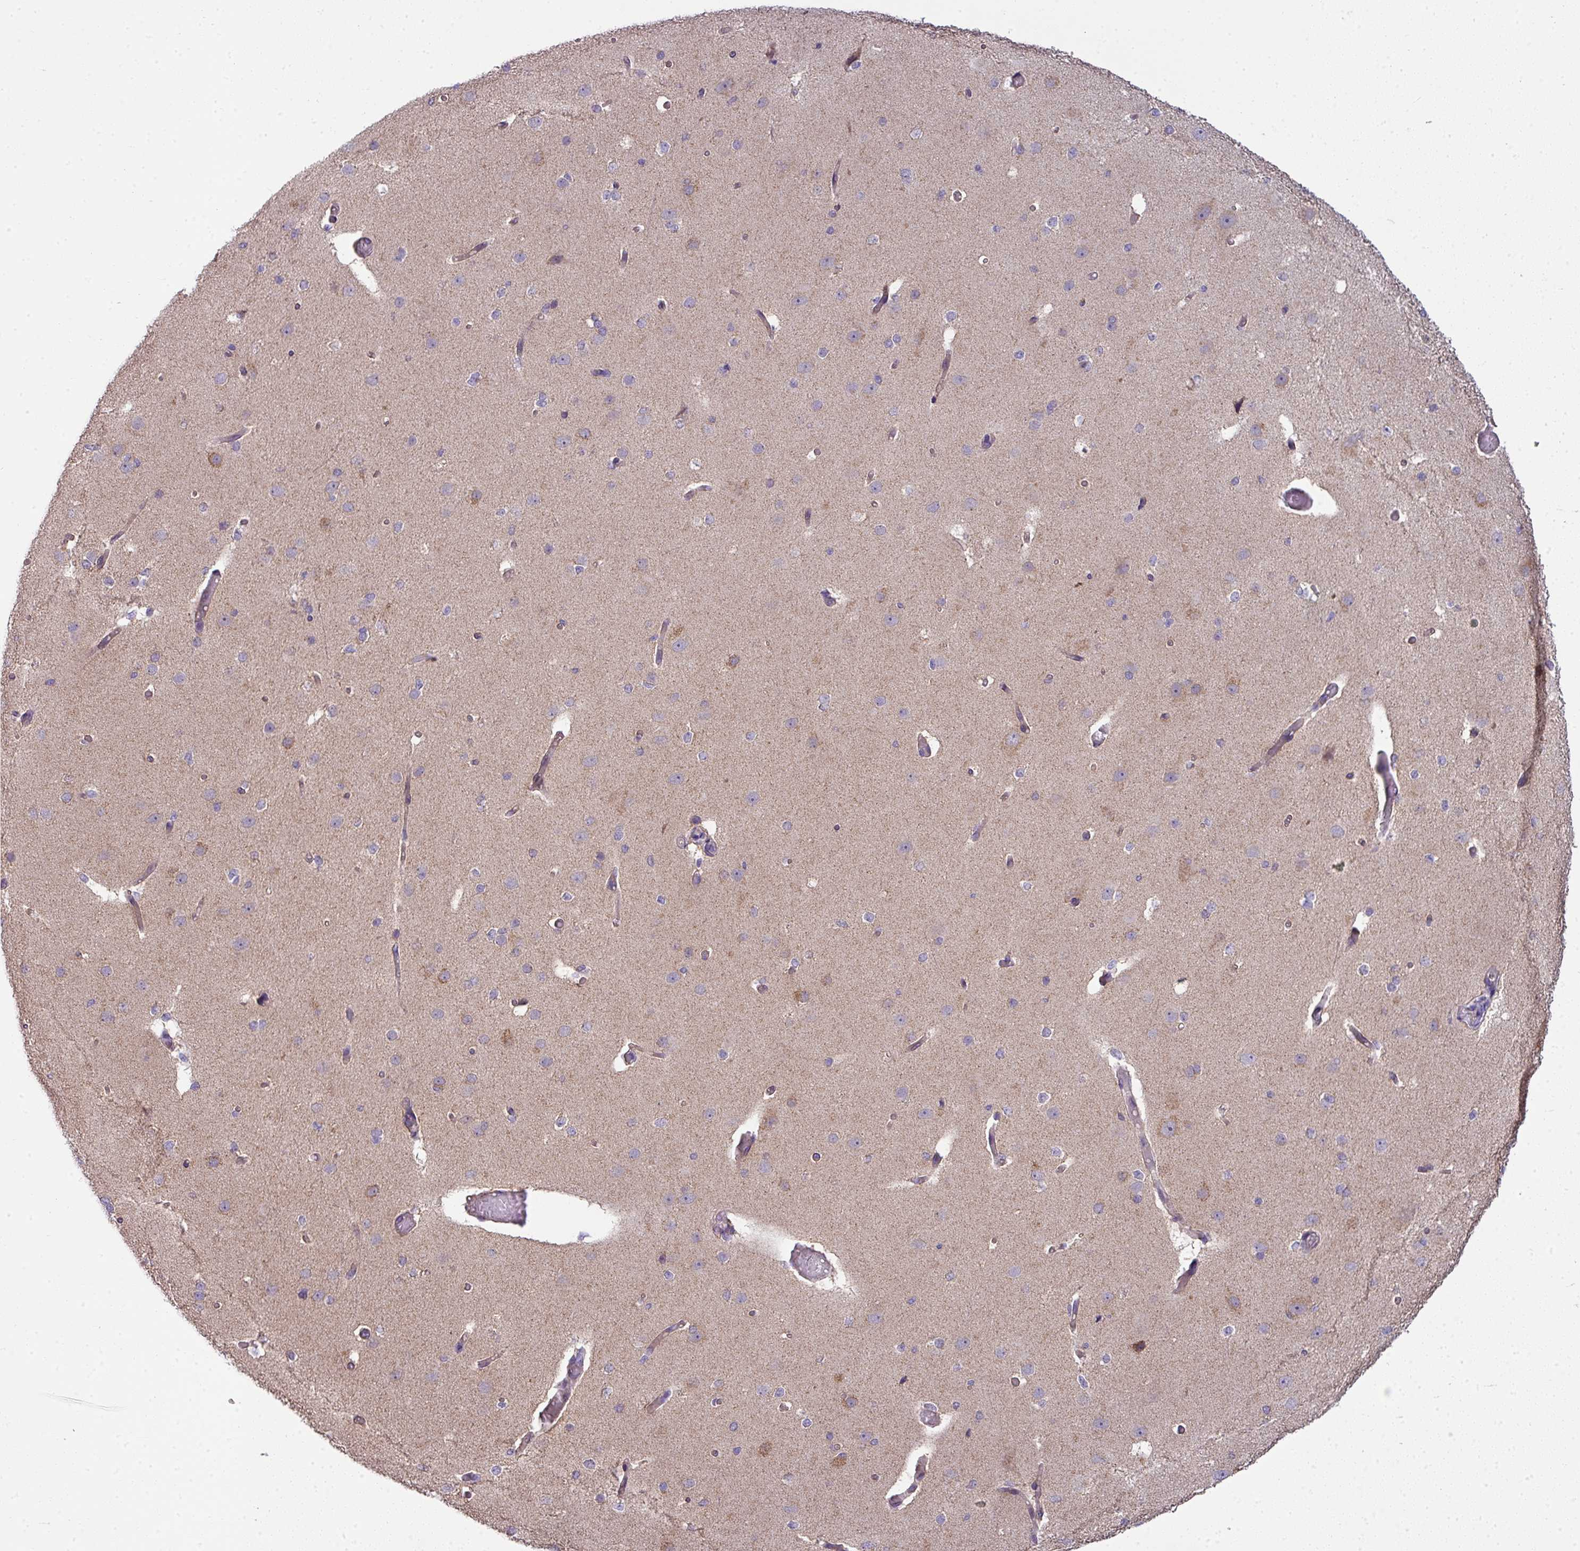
{"staining": {"intensity": "weak", "quantity": "<25%", "location": "cytoplasmic/membranous"}, "tissue": "cerebral cortex", "cell_type": "Endothelial cells", "image_type": "normal", "snomed": [{"axis": "morphology", "description": "Normal tissue, NOS"}, {"axis": "morphology", "description": "Inflammation, NOS"}, {"axis": "topography", "description": "Cerebral cortex"}], "caption": "Immunohistochemical staining of normal human cerebral cortex shows no significant staining in endothelial cells.", "gene": "PALS2", "patient": {"sex": "male", "age": 6}}